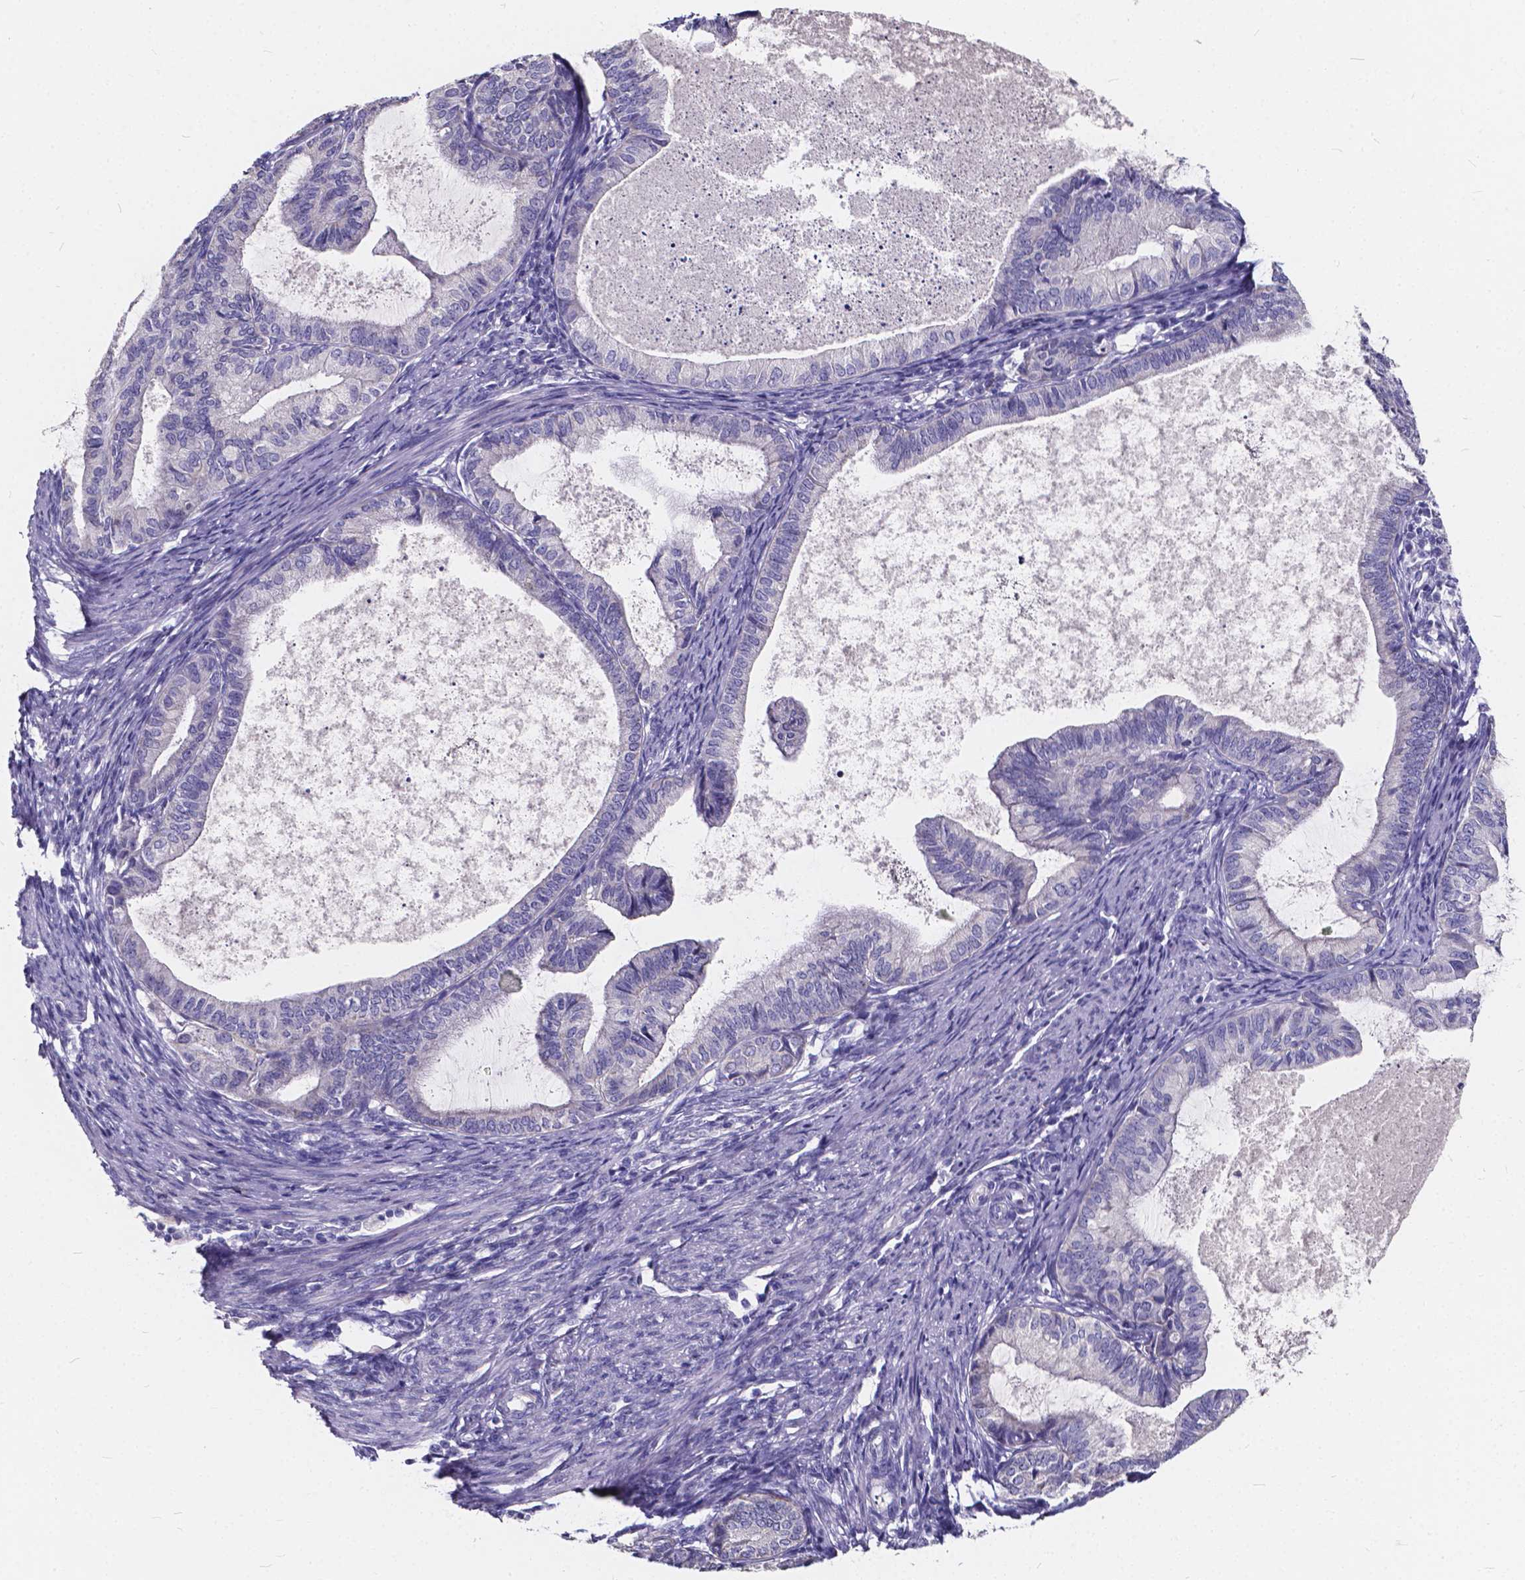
{"staining": {"intensity": "negative", "quantity": "none", "location": "none"}, "tissue": "endometrial cancer", "cell_type": "Tumor cells", "image_type": "cancer", "snomed": [{"axis": "morphology", "description": "Adenocarcinoma, NOS"}, {"axis": "topography", "description": "Endometrium"}], "caption": "Immunohistochemistry micrograph of human adenocarcinoma (endometrial) stained for a protein (brown), which shows no staining in tumor cells.", "gene": "SPEF2", "patient": {"sex": "female", "age": 86}}